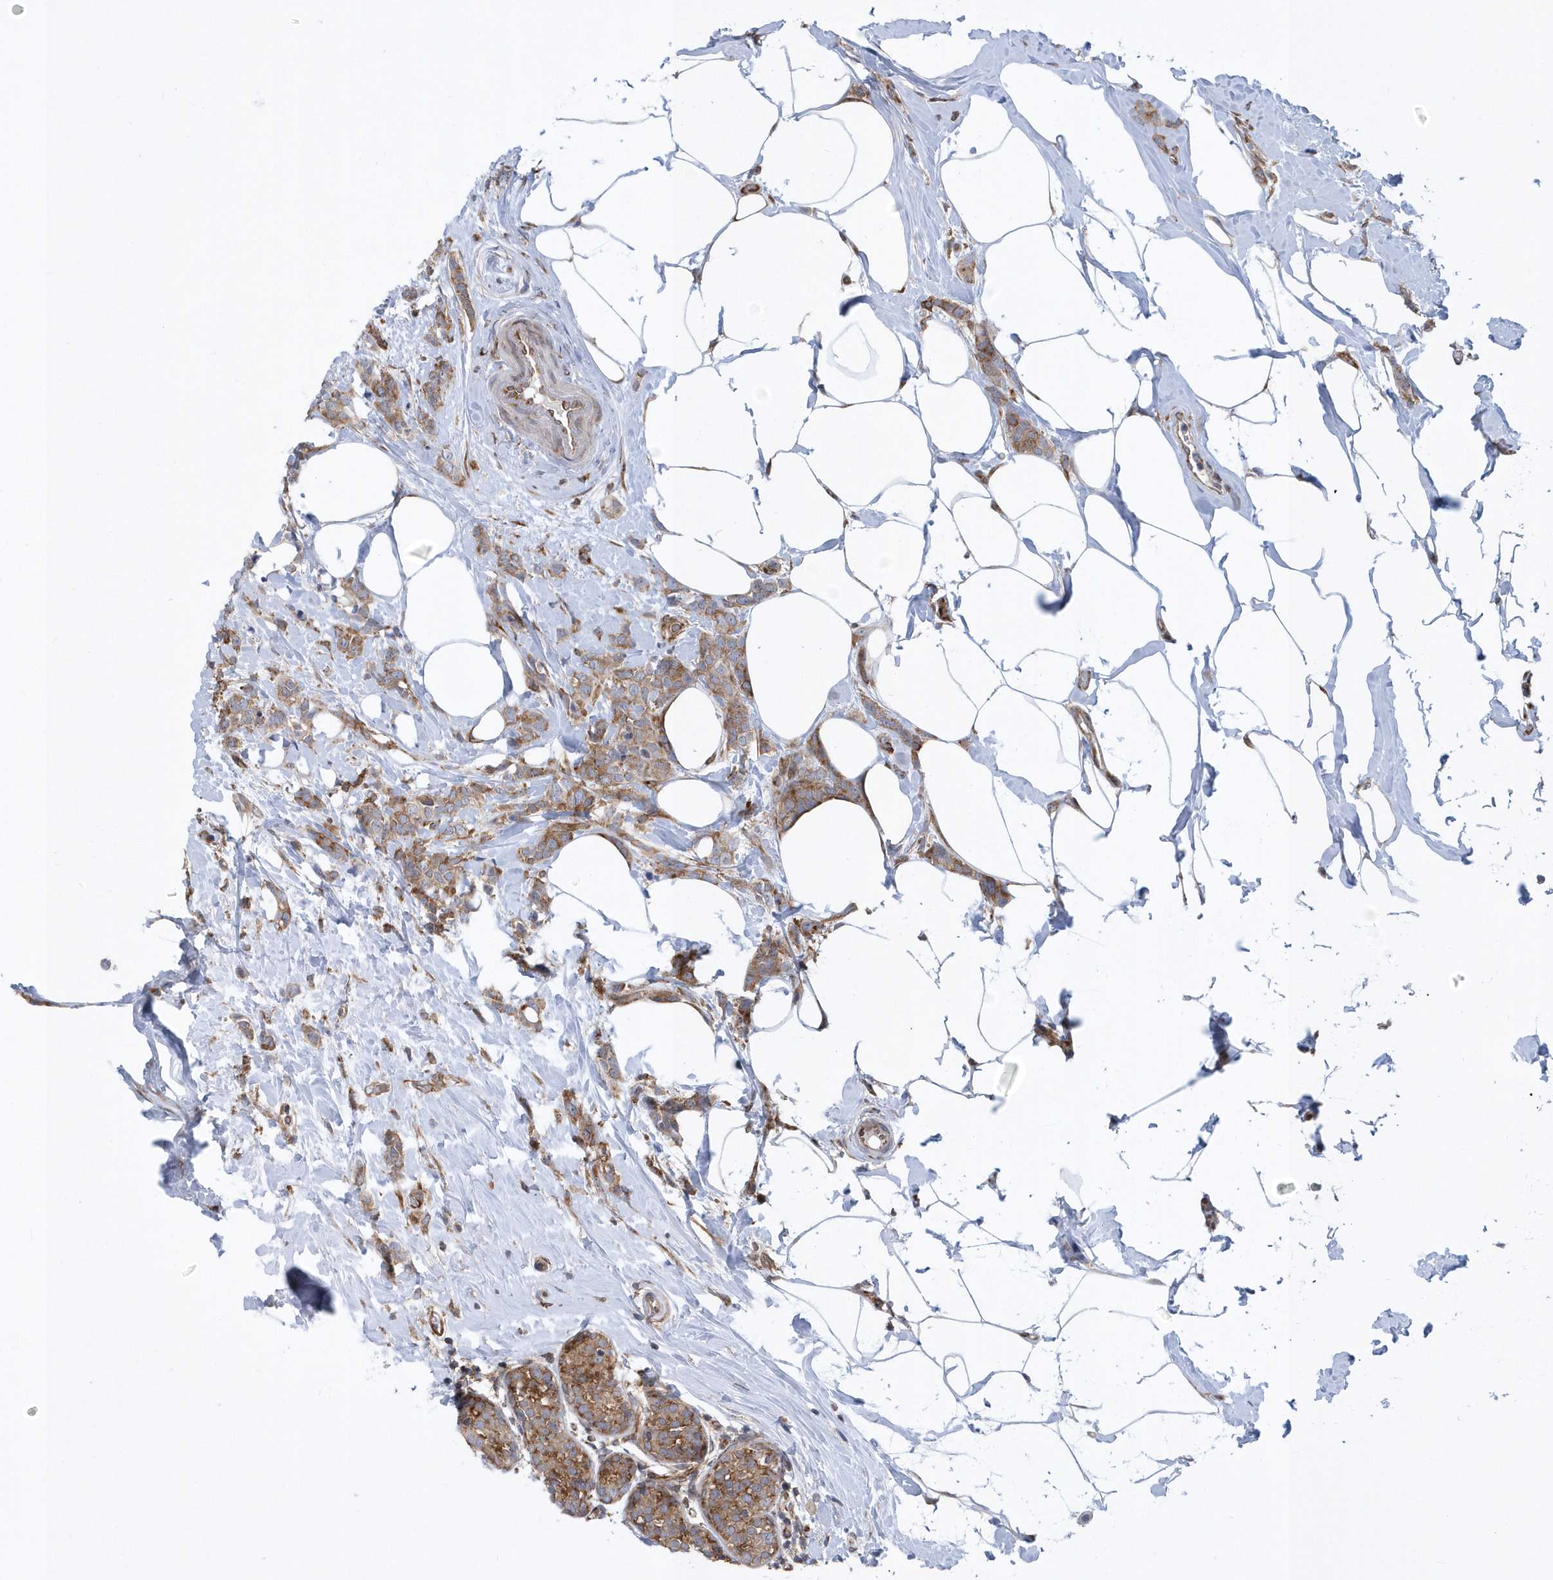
{"staining": {"intensity": "moderate", "quantity": ">75%", "location": "cytoplasmic/membranous"}, "tissue": "breast cancer", "cell_type": "Tumor cells", "image_type": "cancer", "snomed": [{"axis": "morphology", "description": "Lobular carcinoma, in situ"}, {"axis": "morphology", "description": "Lobular carcinoma"}, {"axis": "topography", "description": "Breast"}], "caption": "DAB immunohistochemical staining of breast cancer shows moderate cytoplasmic/membranous protein positivity in approximately >75% of tumor cells.", "gene": "PHF1", "patient": {"sex": "female", "age": 41}}